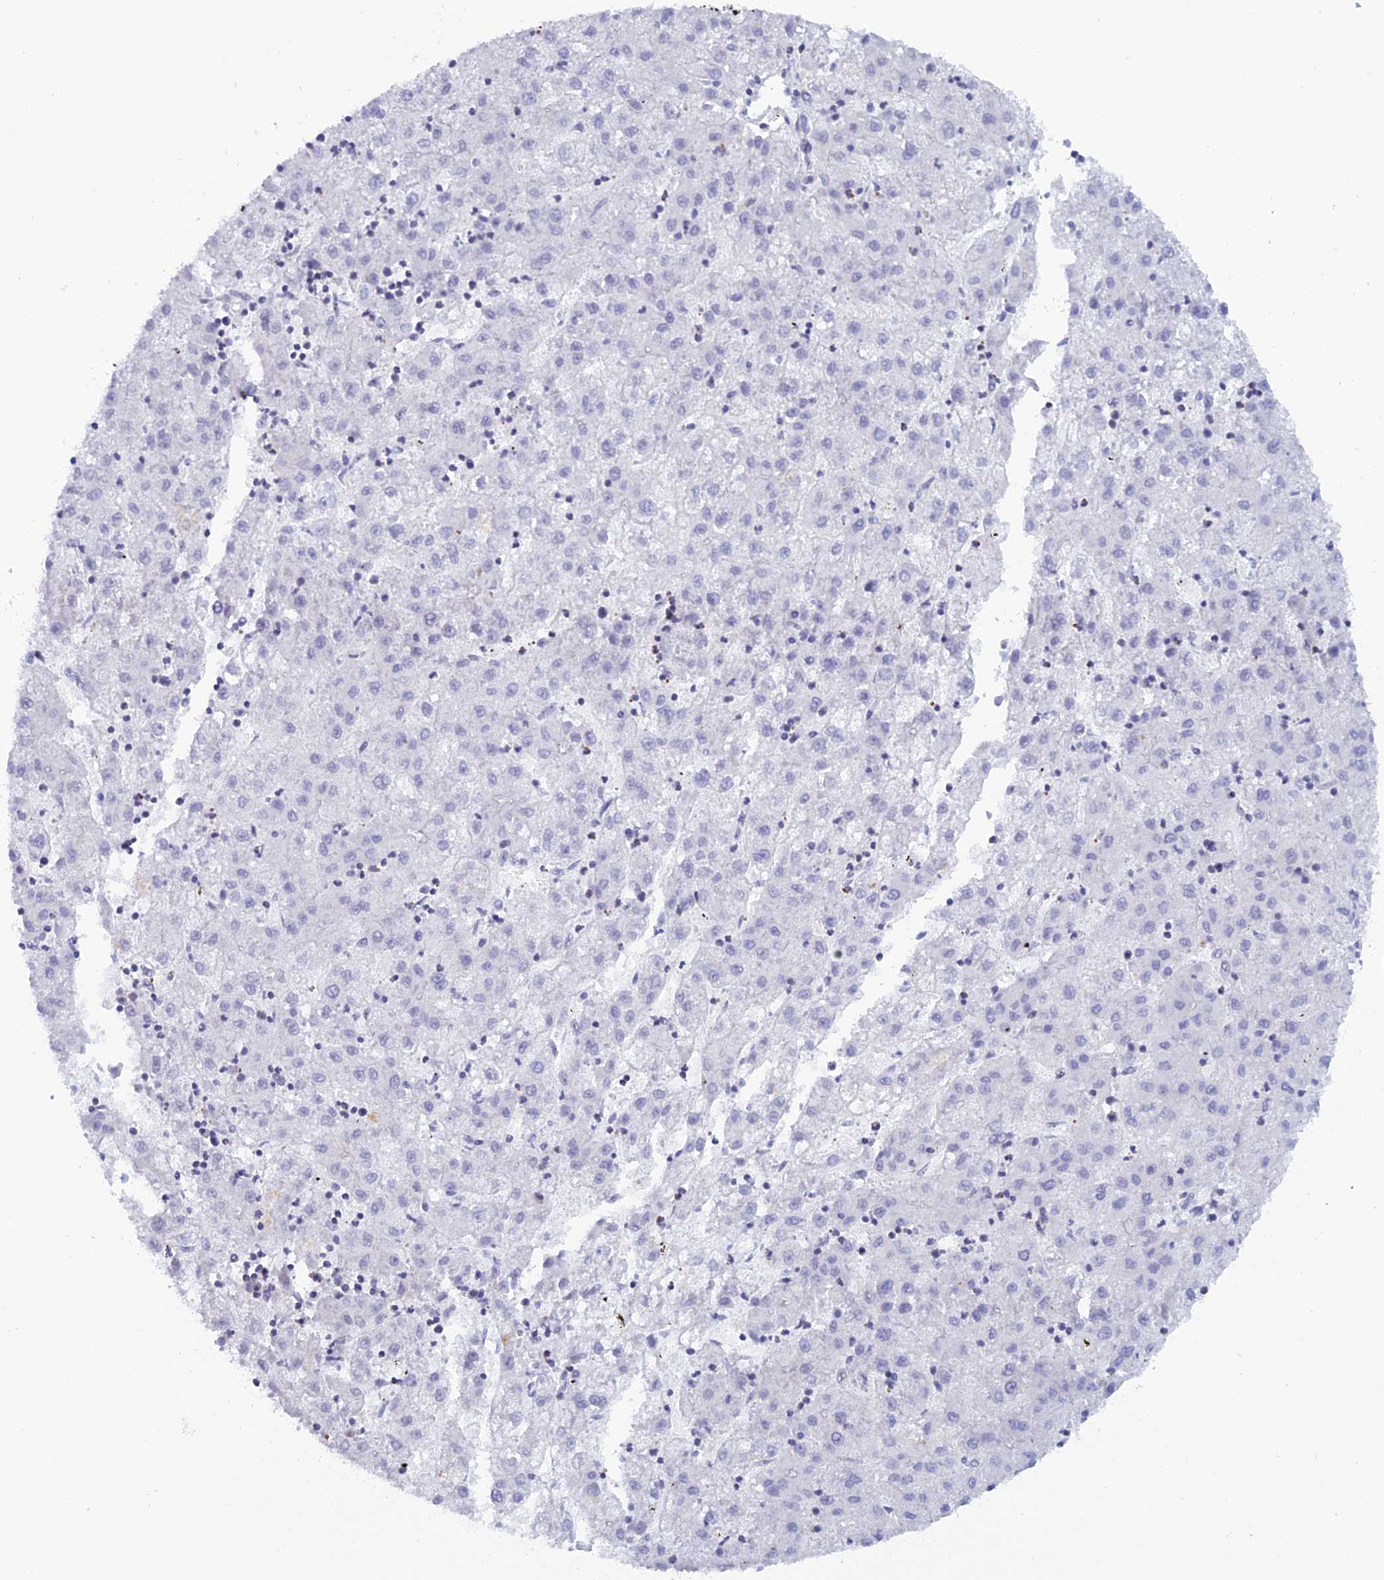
{"staining": {"intensity": "negative", "quantity": "none", "location": "none"}, "tissue": "liver cancer", "cell_type": "Tumor cells", "image_type": "cancer", "snomed": [{"axis": "morphology", "description": "Carcinoma, Hepatocellular, NOS"}, {"axis": "topography", "description": "Liver"}], "caption": "Immunohistochemical staining of liver cancer reveals no significant expression in tumor cells.", "gene": "NOL4L", "patient": {"sex": "male", "age": 72}}